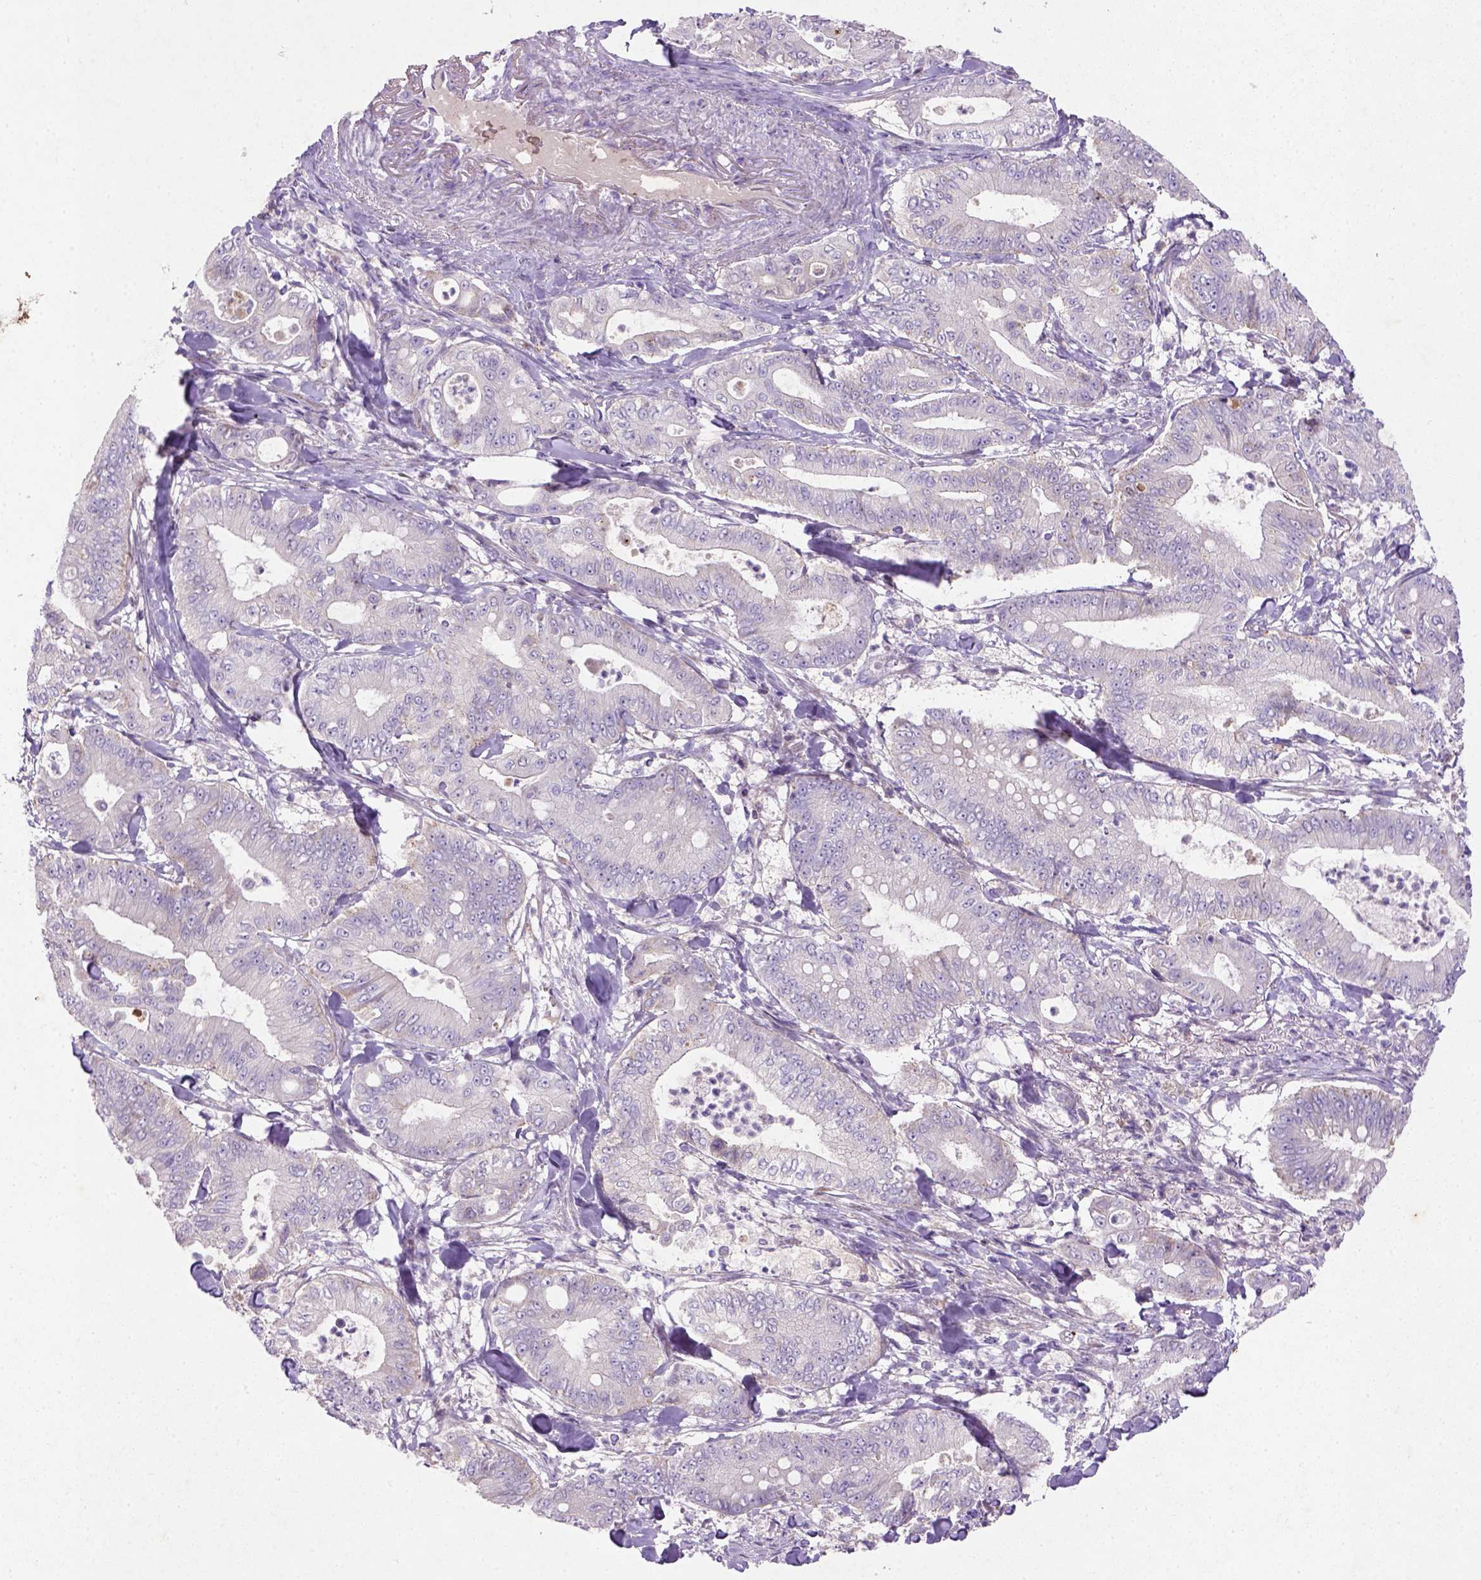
{"staining": {"intensity": "weak", "quantity": "<25%", "location": "cytoplasmic/membranous"}, "tissue": "pancreatic cancer", "cell_type": "Tumor cells", "image_type": "cancer", "snomed": [{"axis": "morphology", "description": "Adenocarcinoma, NOS"}, {"axis": "topography", "description": "Pancreas"}], "caption": "IHC photomicrograph of neoplastic tissue: human pancreatic cancer (adenocarcinoma) stained with DAB displays no significant protein staining in tumor cells.", "gene": "NUDT2", "patient": {"sex": "male", "age": 71}}